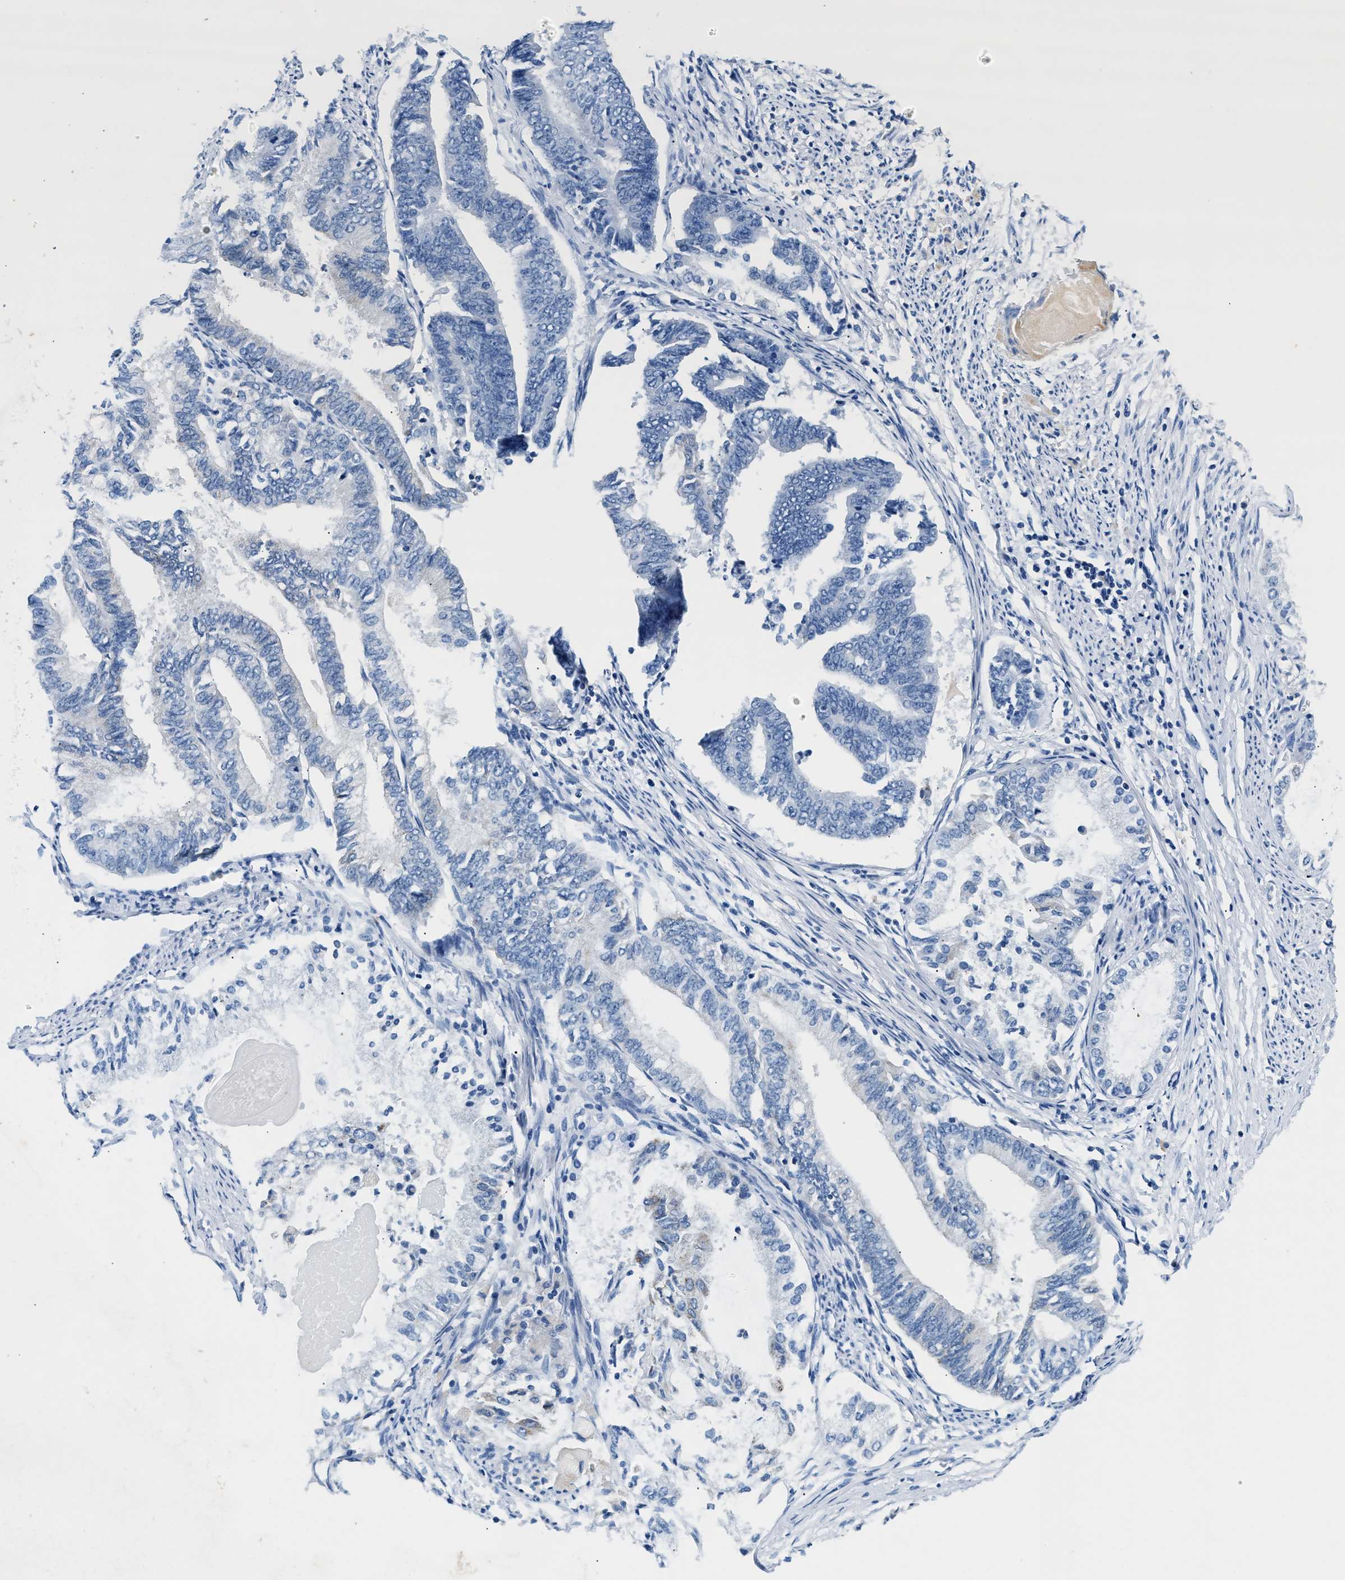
{"staining": {"intensity": "negative", "quantity": "none", "location": "none"}, "tissue": "endometrial cancer", "cell_type": "Tumor cells", "image_type": "cancer", "snomed": [{"axis": "morphology", "description": "Adenocarcinoma, NOS"}, {"axis": "topography", "description": "Endometrium"}], "caption": "Human endometrial adenocarcinoma stained for a protein using immunohistochemistry (IHC) displays no staining in tumor cells.", "gene": "TUT7", "patient": {"sex": "female", "age": 86}}